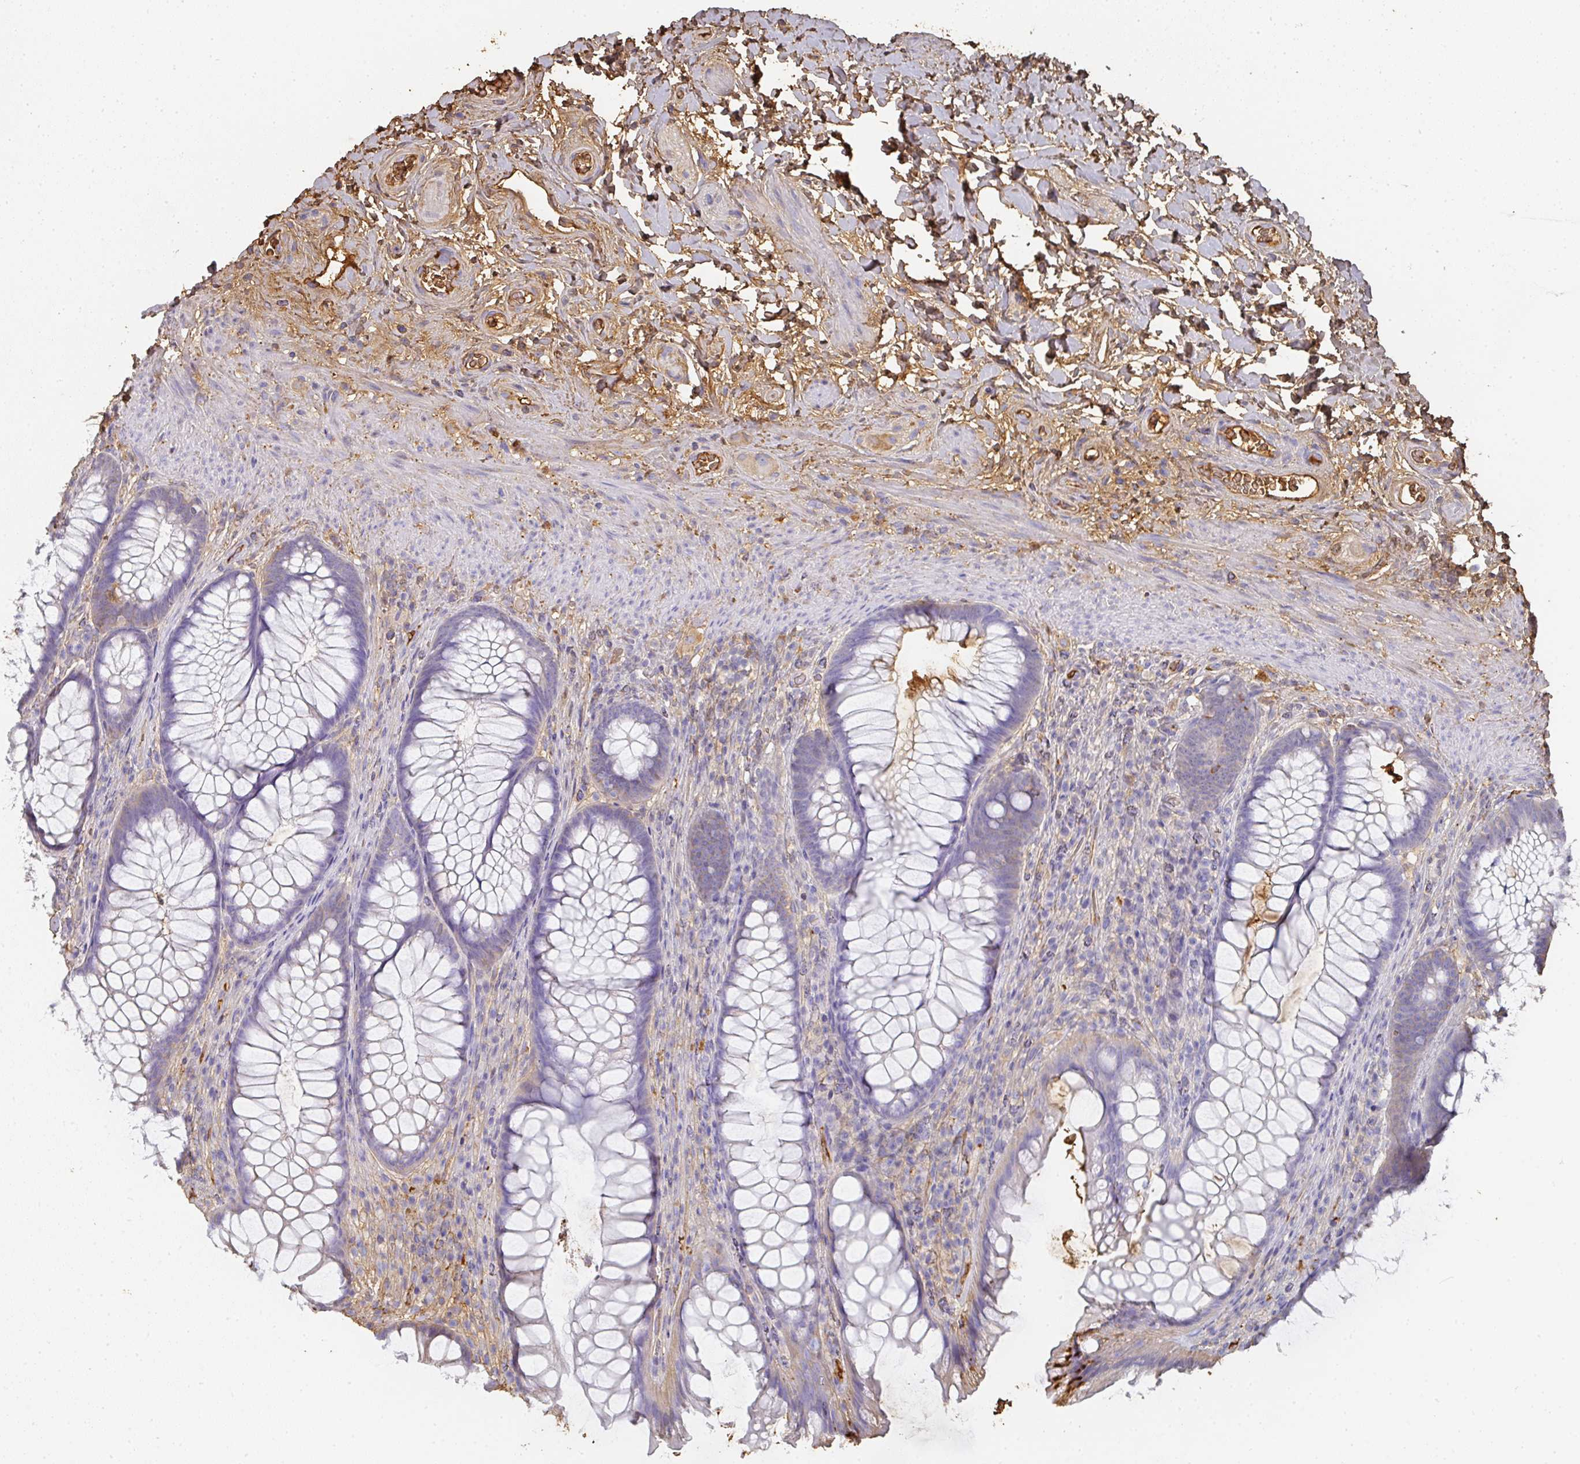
{"staining": {"intensity": "moderate", "quantity": "<25%", "location": "cytoplasmic/membranous"}, "tissue": "rectum", "cell_type": "Glandular cells", "image_type": "normal", "snomed": [{"axis": "morphology", "description": "Normal tissue, NOS"}, {"axis": "topography", "description": "Rectum"}], "caption": "A brown stain shows moderate cytoplasmic/membranous positivity of a protein in glandular cells of benign rectum.", "gene": "ALB", "patient": {"sex": "male", "age": 53}}